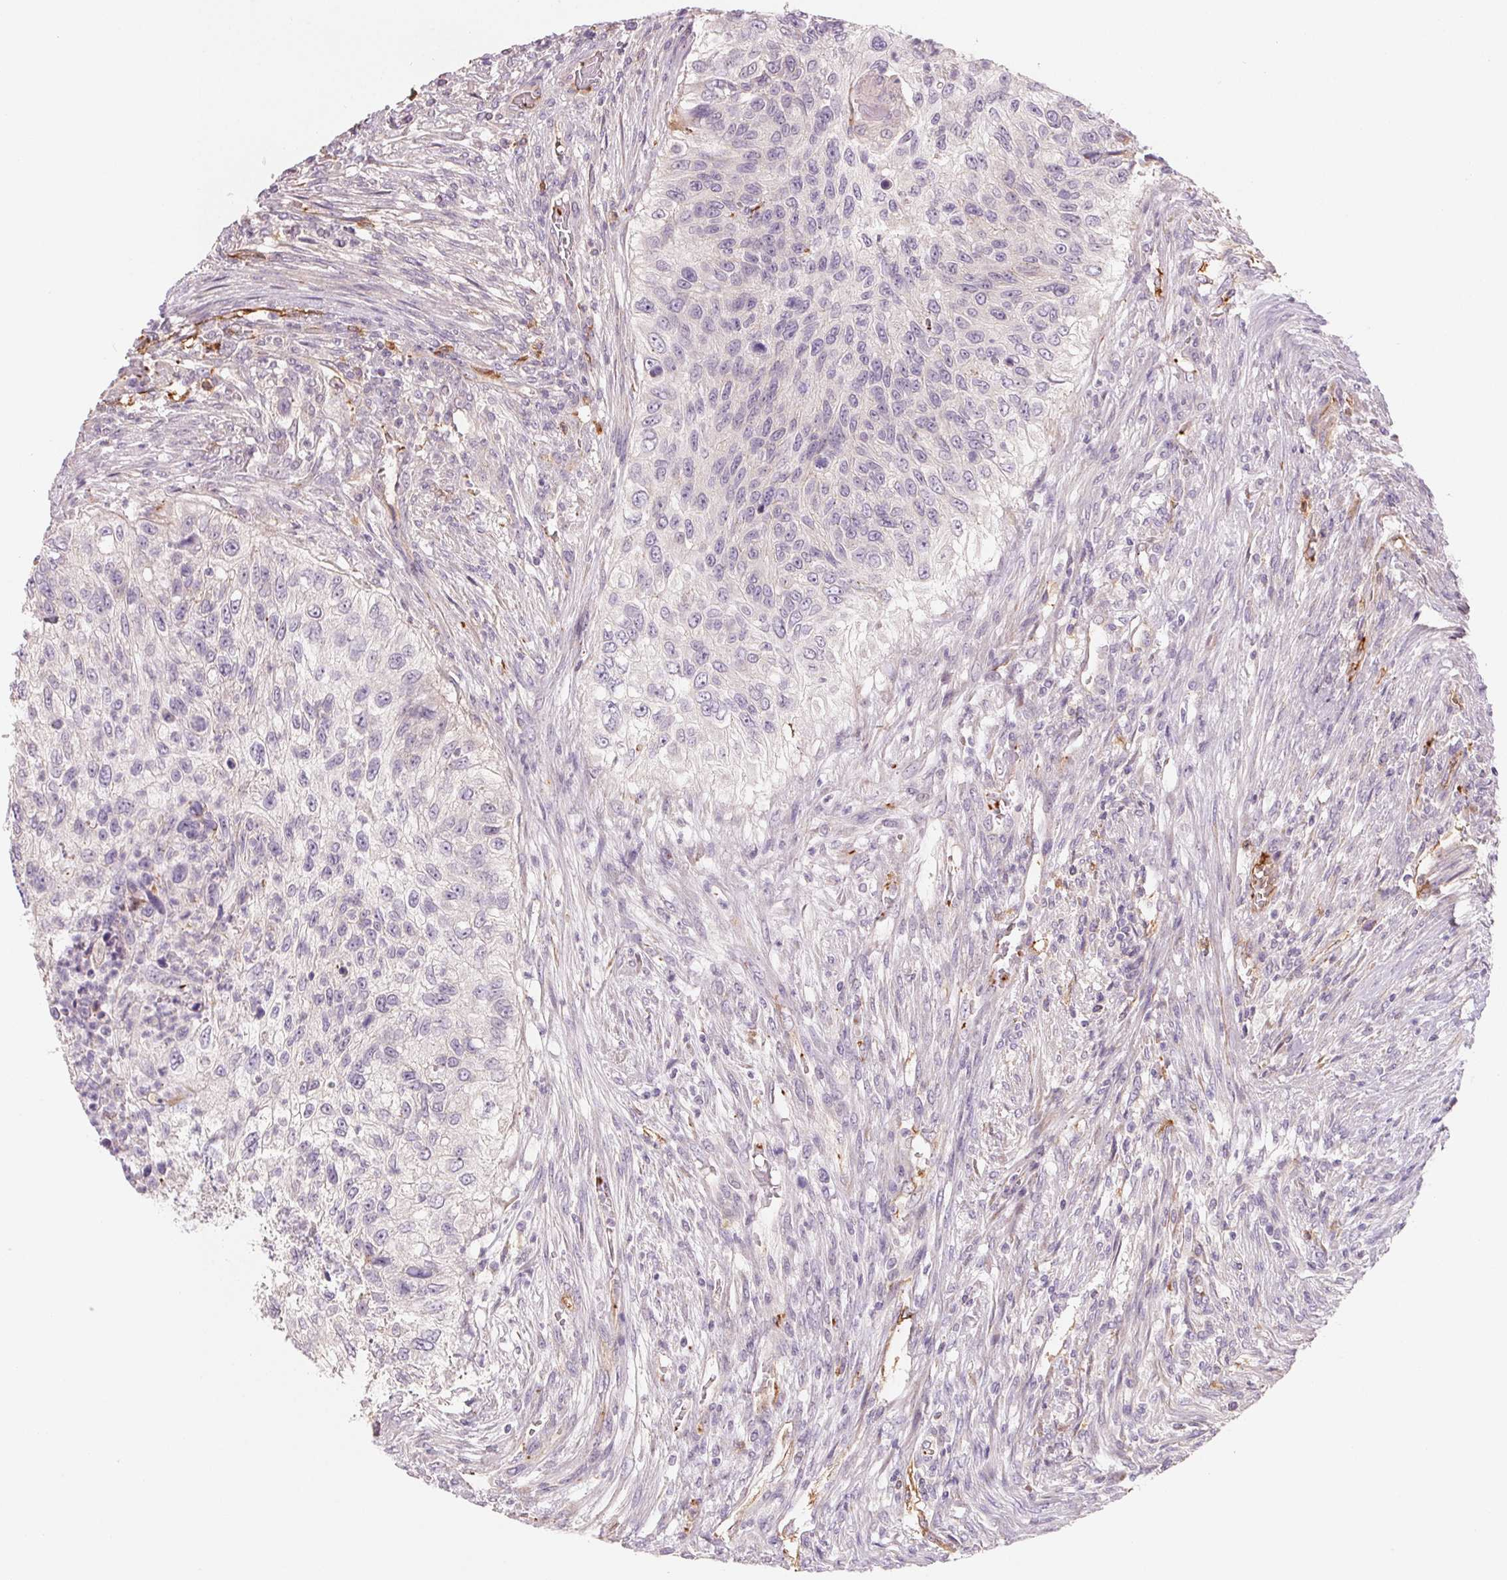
{"staining": {"intensity": "negative", "quantity": "none", "location": "none"}, "tissue": "urothelial cancer", "cell_type": "Tumor cells", "image_type": "cancer", "snomed": [{"axis": "morphology", "description": "Urothelial carcinoma, High grade"}, {"axis": "topography", "description": "Urinary bladder"}], "caption": "DAB (3,3'-diaminobenzidine) immunohistochemical staining of urothelial cancer reveals no significant expression in tumor cells.", "gene": "ANKRD13B", "patient": {"sex": "female", "age": 60}}